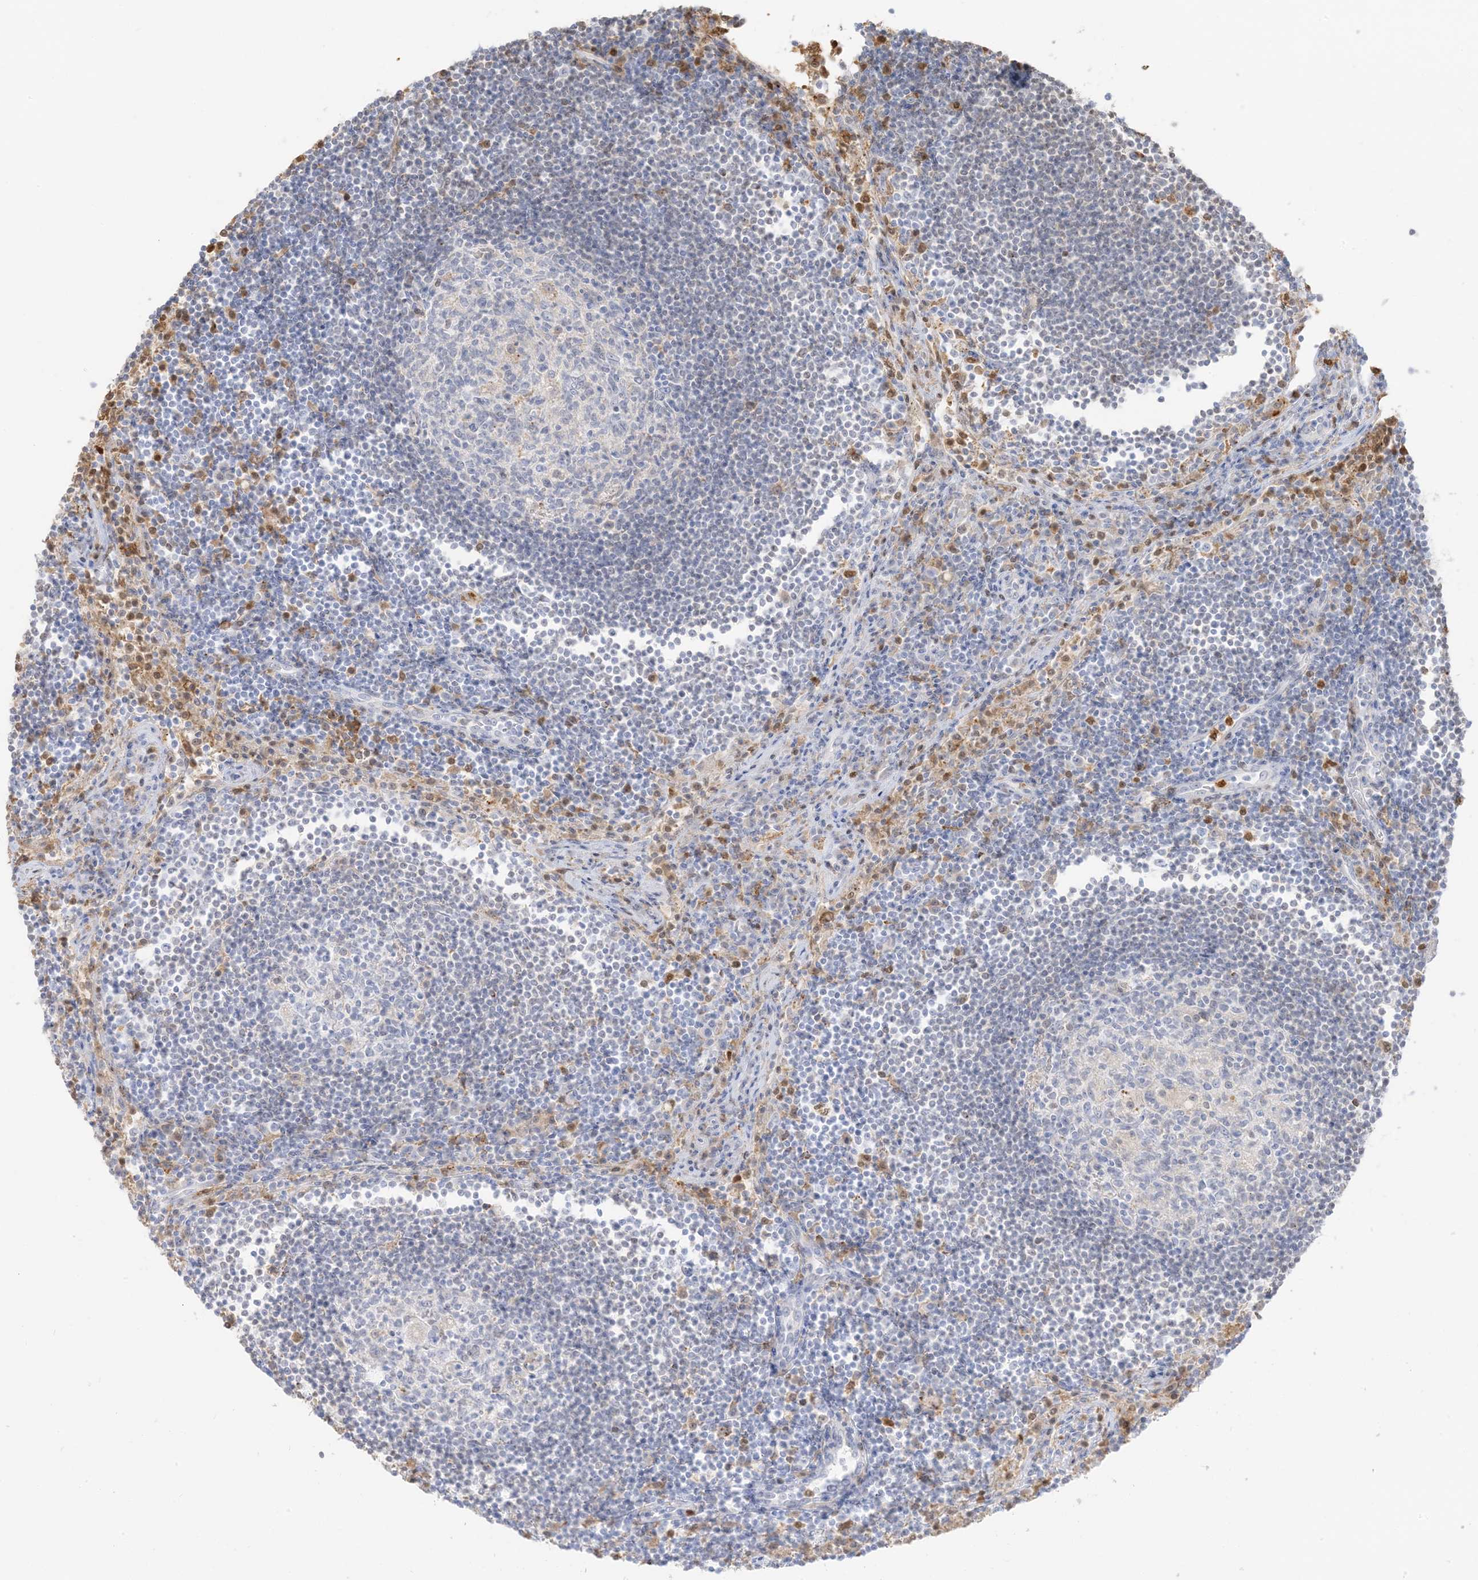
{"staining": {"intensity": "negative", "quantity": "none", "location": "none"}, "tissue": "lymph node", "cell_type": "Germinal center cells", "image_type": "normal", "snomed": [{"axis": "morphology", "description": "Normal tissue, NOS"}, {"axis": "topography", "description": "Lymph node"}], "caption": "This photomicrograph is of normal lymph node stained with IHC to label a protein in brown with the nuclei are counter-stained blue. There is no expression in germinal center cells. Brightfield microscopy of IHC stained with DAB (brown) and hematoxylin (blue), captured at high magnification.", "gene": "GCA", "patient": {"sex": "female", "age": 53}}